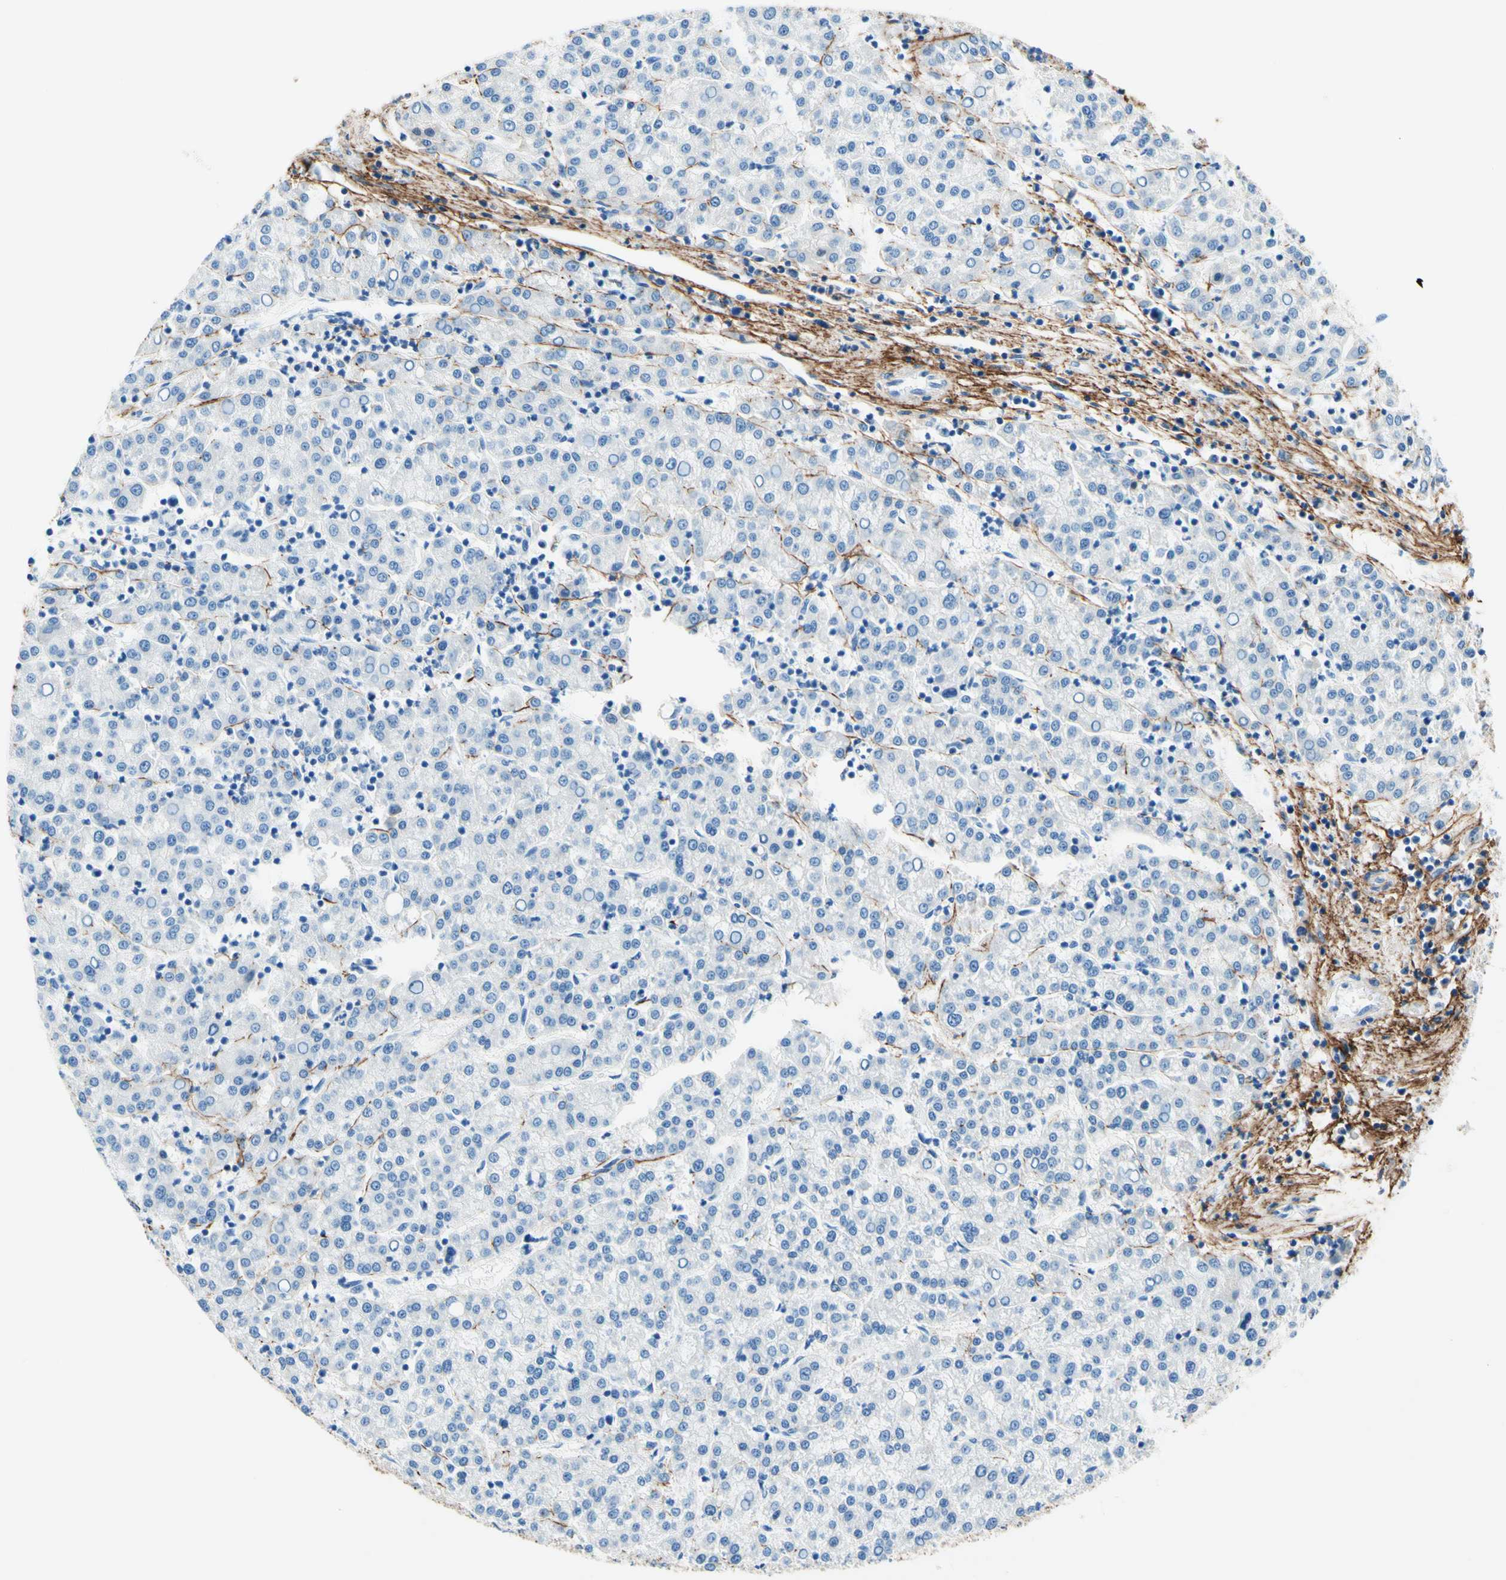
{"staining": {"intensity": "negative", "quantity": "none", "location": "none"}, "tissue": "liver cancer", "cell_type": "Tumor cells", "image_type": "cancer", "snomed": [{"axis": "morphology", "description": "Carcinoma, Hepatocellular, NOS"}, {"axis": "topography", "description": "Liver"}], "caption": "Immunohistochemistry image of liver hepatocellular carcinoma stained for a protein (brown), which shows no staining in tumor cells. (IHC, brightfield microscopy, high magnification).", "gene": "MFAP5", "patient": {"sex": "female", "age": 58}}